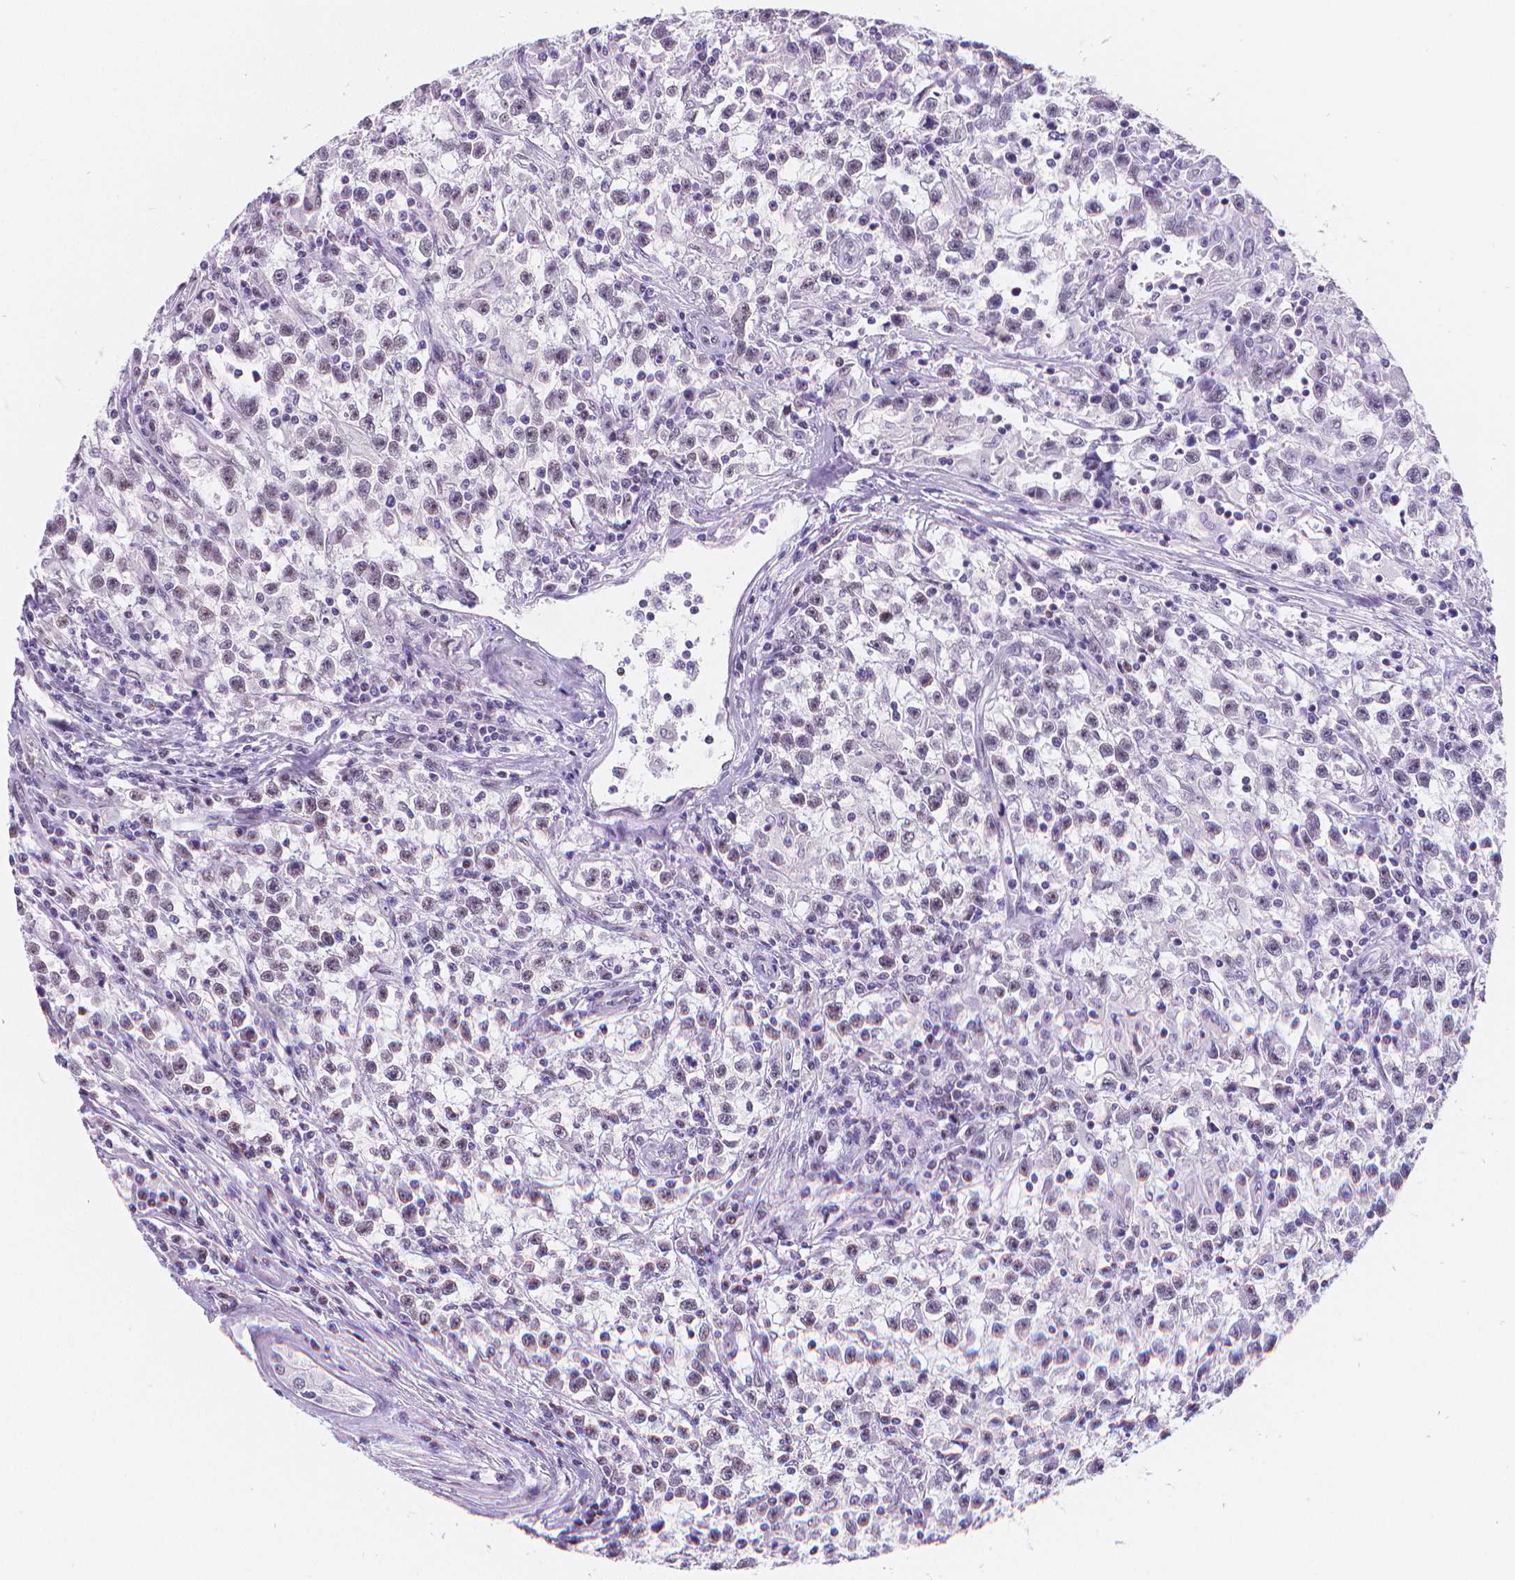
{"staining": {"intensity": "negative", "quantity": "none", "location": "none"}, "tissue": "testis cancer", "cell_type": "Tumor cells", "image_type": "cancer", "snomed": [{"axis": "morphology", "description": "Seminoma, NOS"}, {"axis": "topography", "description": "Testis"}], "caption": "Immunohistochemistry of testis cancer (seminoma) demonstrates no positivity in tumor cells.", "gene": "MEF2C", "patient": {"sex": "male", "age": 31}}